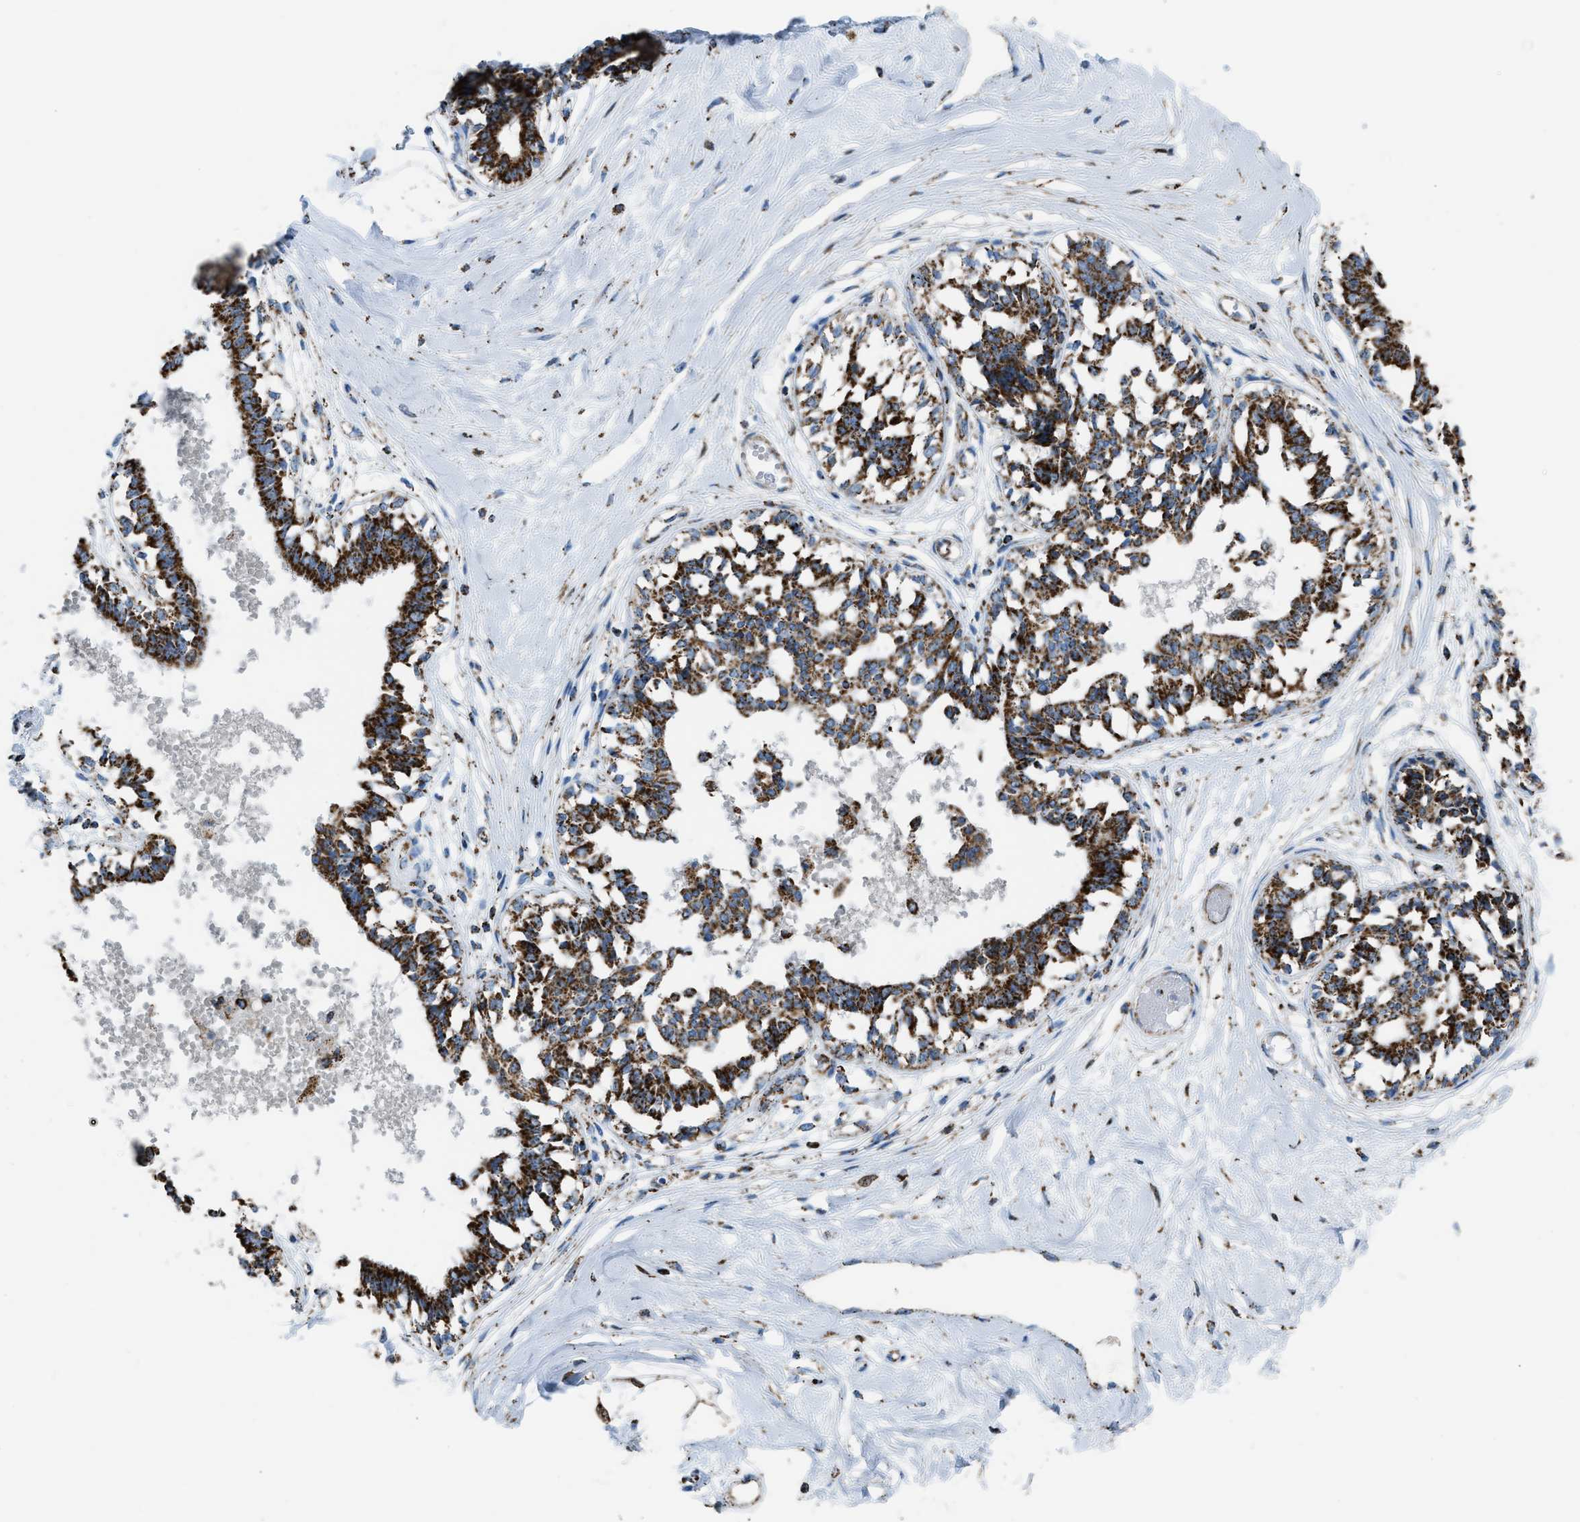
{"staining": {"intensity": "strong", "quantity": ">75%", "location": "cytoplasmic/membranous"}, "tissue": "breast", "cell_type": "Glandular cells", "image_type": "normal", "snomed": [{"axis": "morphology", "description": "Normal tissue, NOS"}, {"axis": "topography", "description": "Breast"}], "caption": "This is a micrograph of IHC staining of normal breast, which shows strong positivity in the cytoplasmic/membranous of glandular cells.", "gene": "ETFB", "patient": {"sex": "female", "age": 45}}